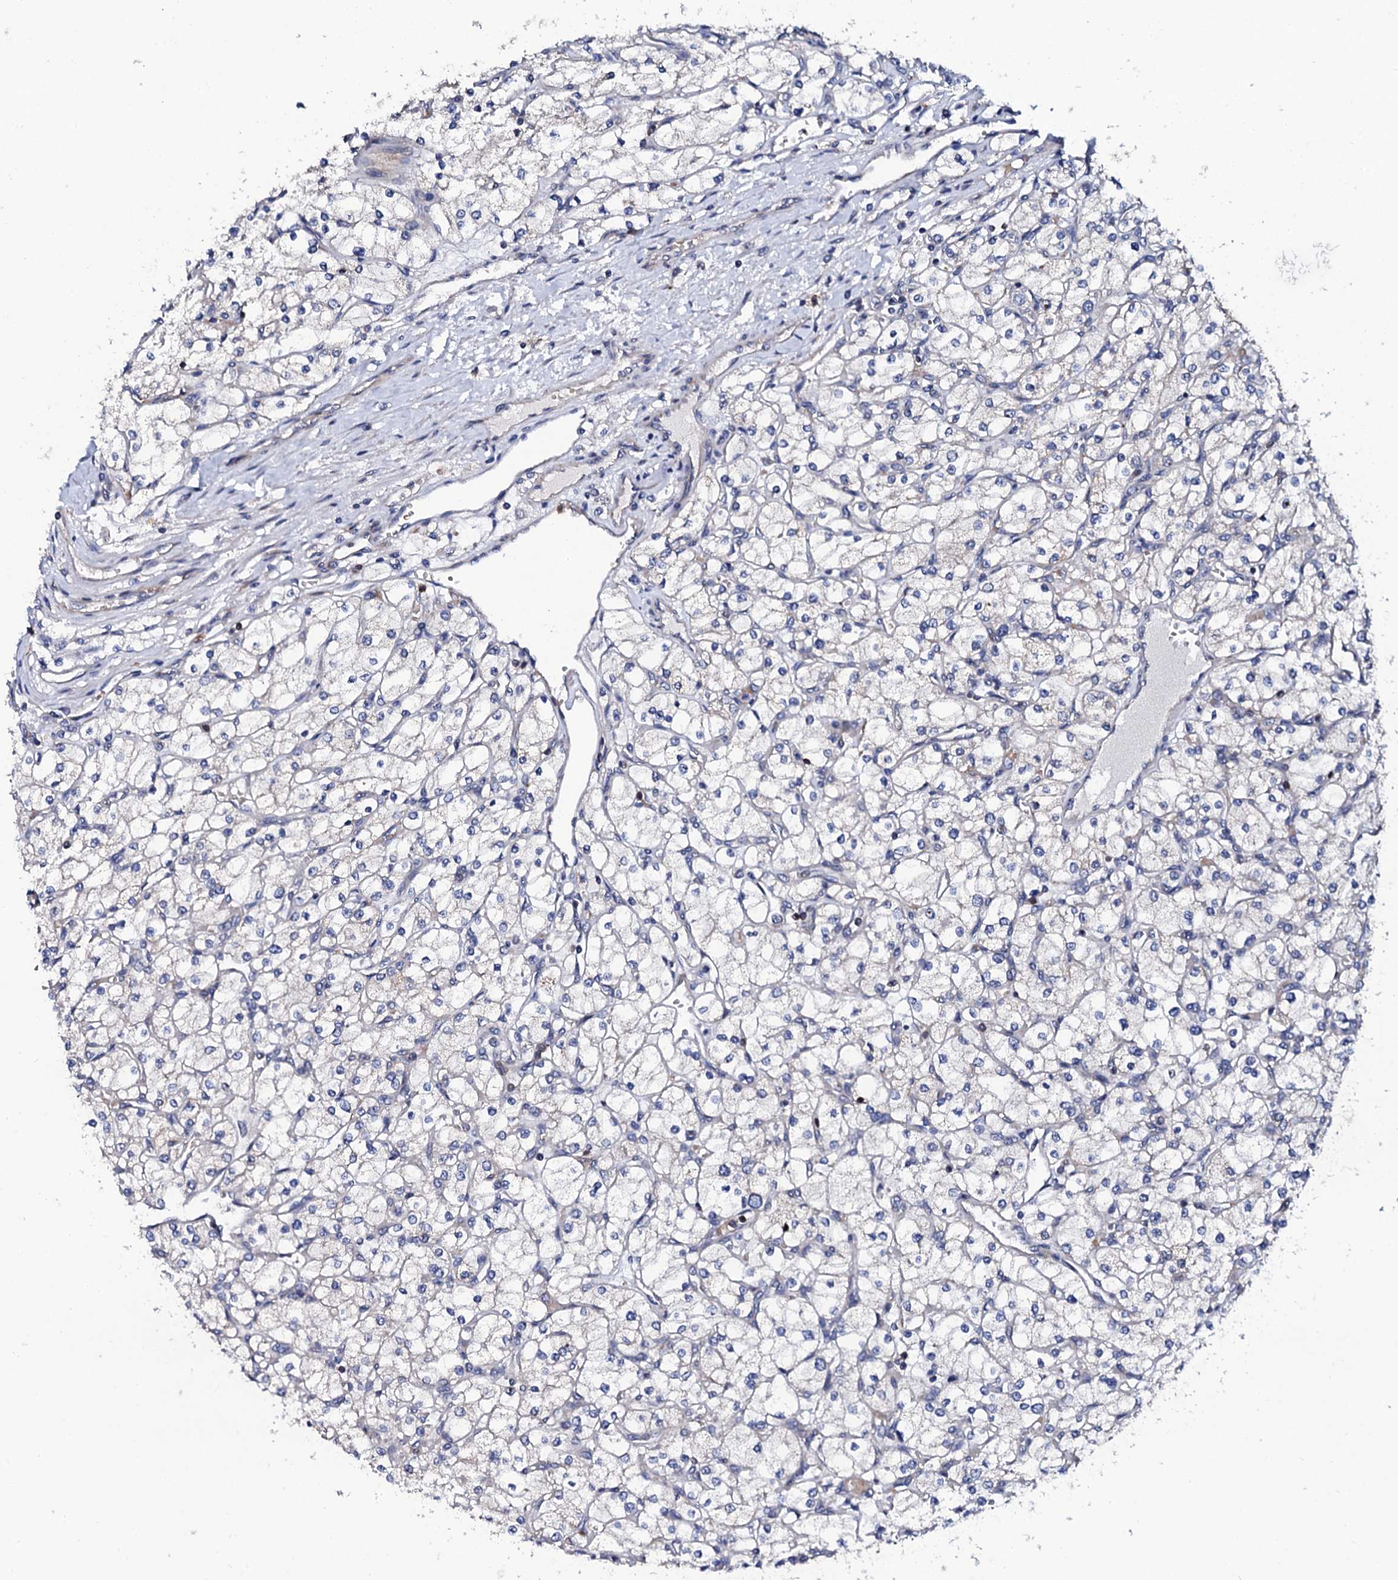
{"staining": {"intensity": "negative", "quantity": "none", "location": "none"}, "tissue": "renal cancer", "cell_type": "Tumor cells", "image_type": "cancer", "snomed": [{"axis": "morphology", "description": "Adenocarcinoma, NOS"}, {"axis": "topography", "description": "Kidney"}], "caption": "High power microscopy image of an immunohistochemistry histopathology image of renal cancer, revealing no significant positivity in tumor cells.", "gene": "COG4", "patient": {"sex": "male", "age": 80}}